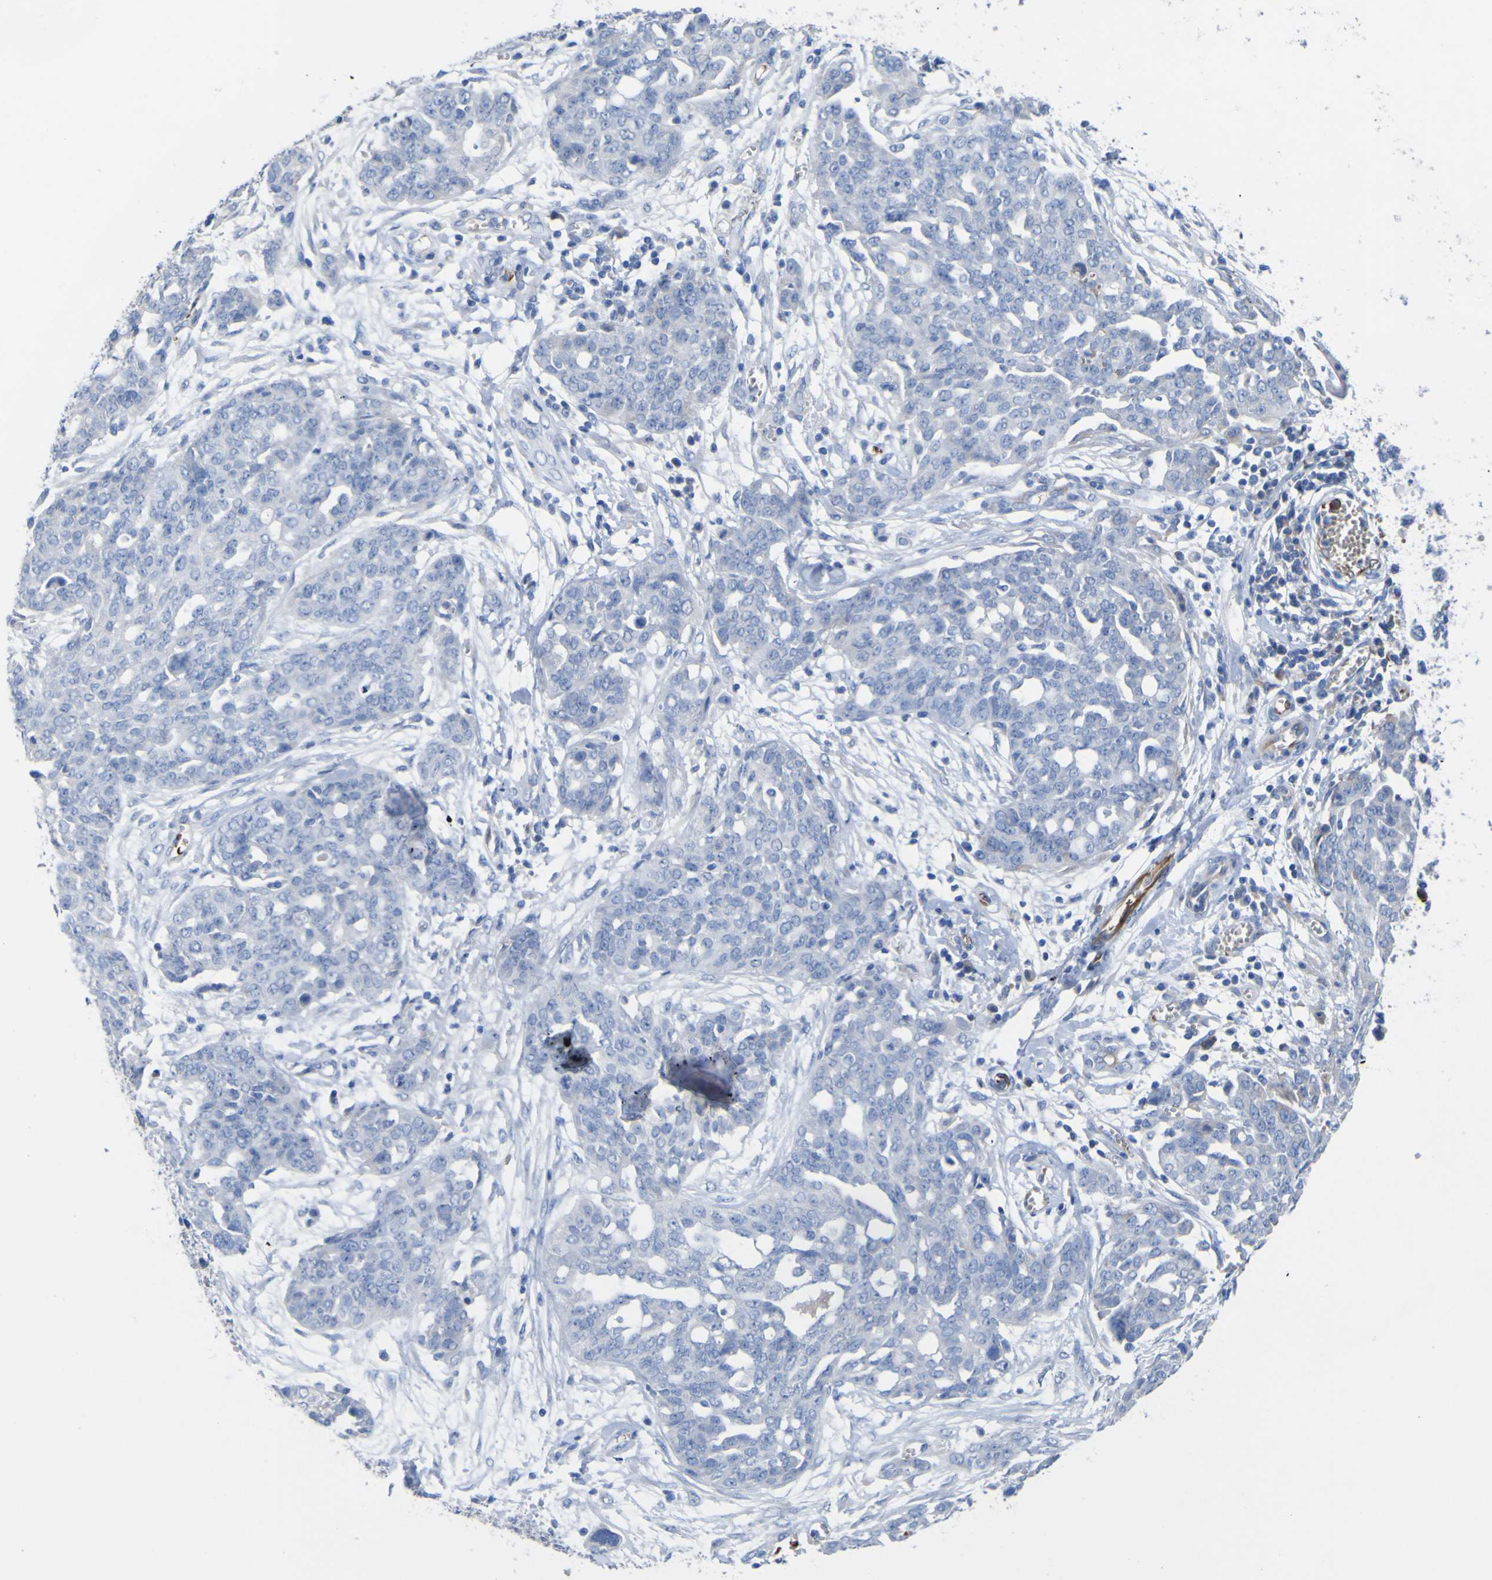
{"staining": {"intensity": "negative", "quantity": "none", "location": "none"}, "tissue": "ovarian cancer", "cell_type": "Tumor cells", "image_type": "cancer", "snomed": [{"axis": "morphology", "description": "Cystadenocarcinoma, serous, NOS"}, {"axis": "topography", "description": "Soft tissue"}, {"axis": "topography", "description": "Ovary"}], "caption": "Immunohistochemistry (IHC) histopathology image of human serous cystadenocarcinoma (ovarian) stained for a protein (brown), which exhibits no expression in tumor cells.", "gene": "GCM1", "patient": {"sex": "female", "age": 57}}